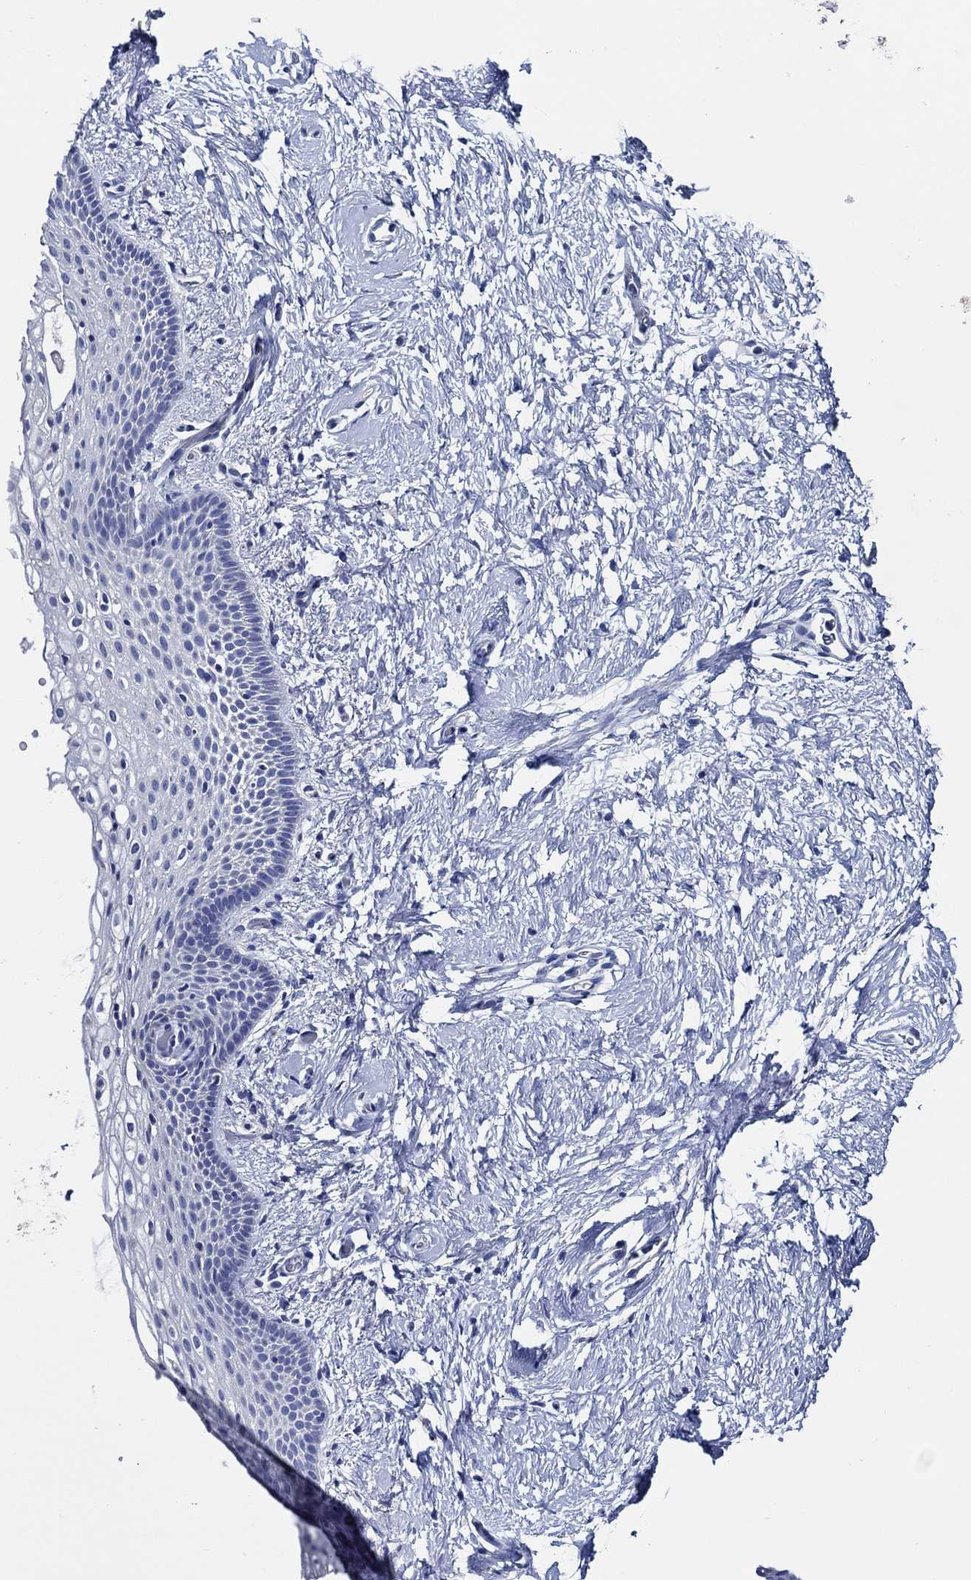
{"staining": {"intensity": "negative", "quantity": "none", "location": "none"}, "tissue": "vagina", "cell_type": "Squamous epithelial cells", "image_type": "normal", "snomed": [{"axis": "morphology", "description": "Normal tissue, NOS"}, {"axis": "topography", "description": "Vagina"}], "caption": "Human vagina stained for a protein using immunohistochemistry (IHC) shows no positivity in squamous epithelial cells.", "gene": "SKOR1", "patient": {"sex": "female", "age": 61}}